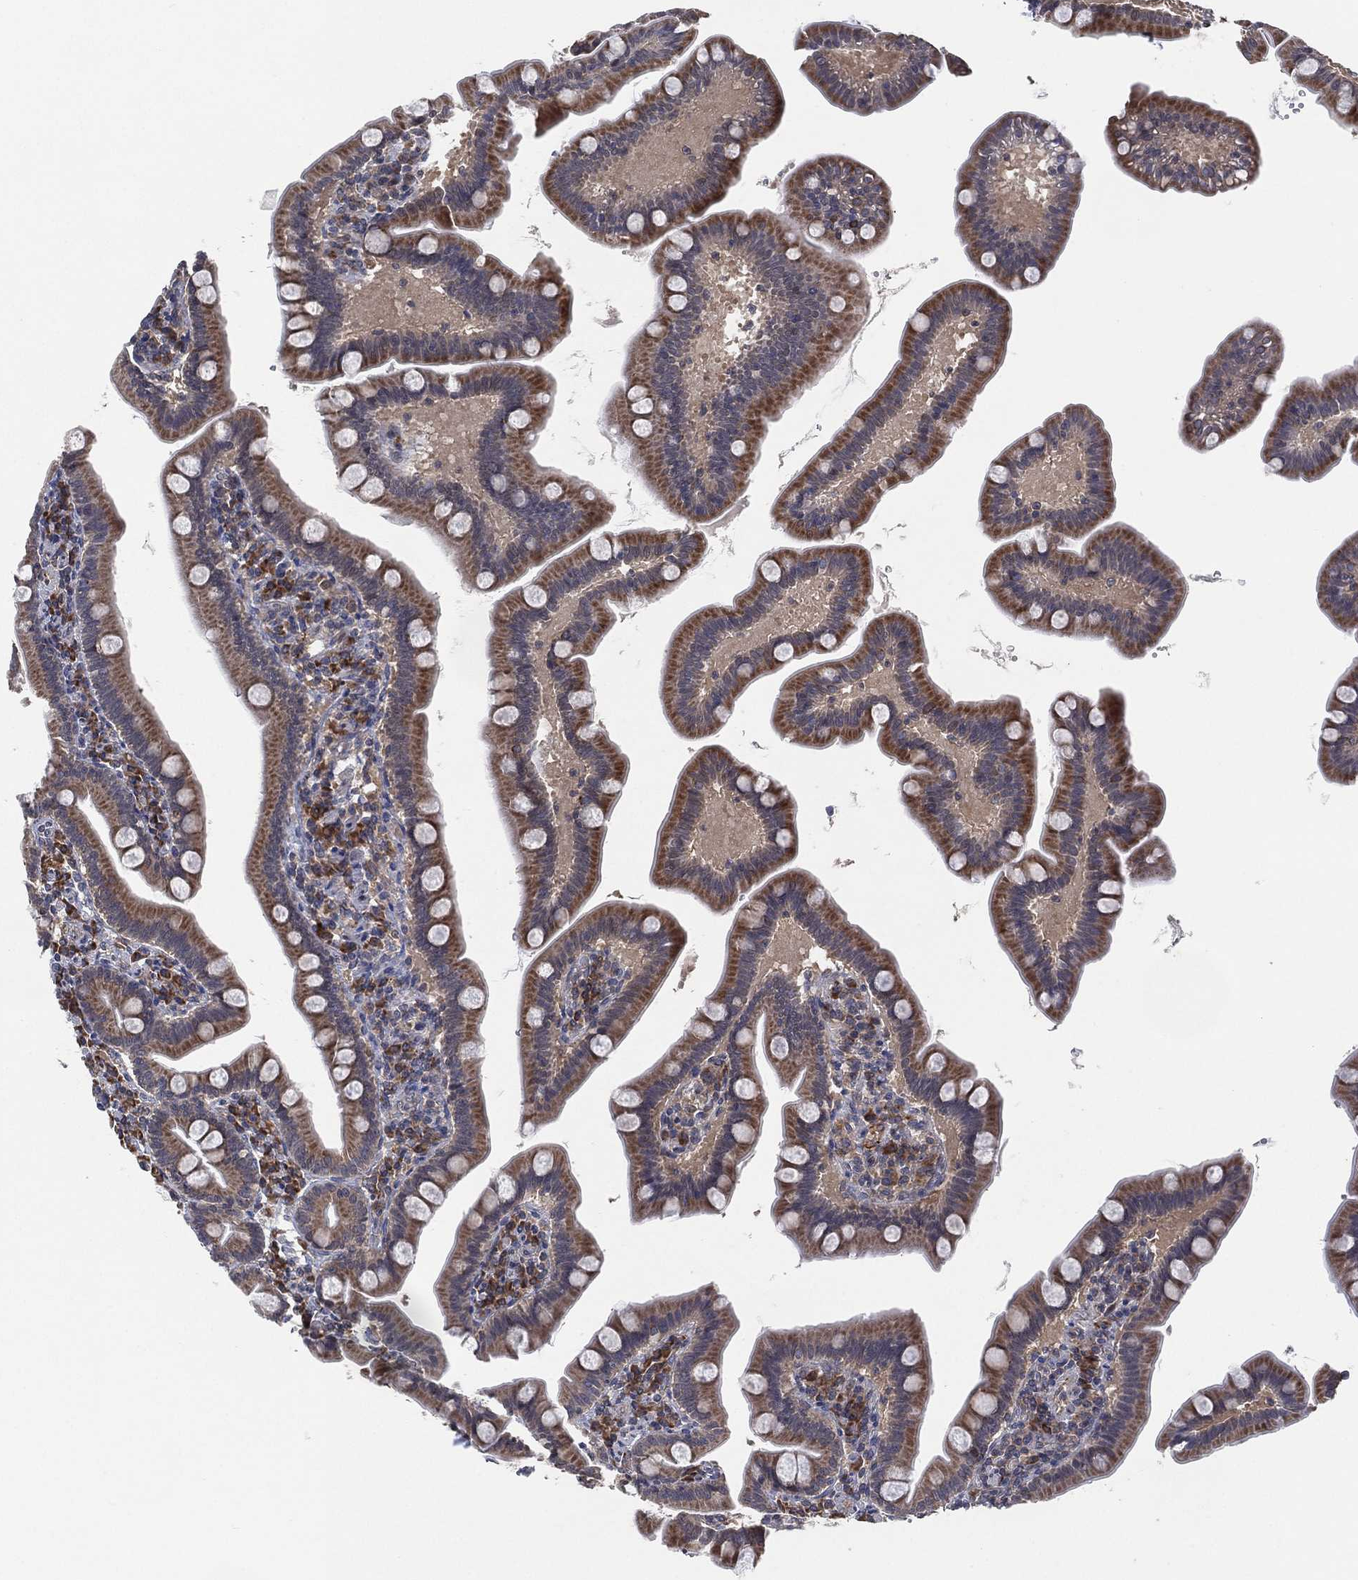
{"staining": {"intensity": "moderate", "quantity": "25%-75%", "location": "cytoplasmic/membranous"}, "tissue": "small intestine", "cell_type": "Glandular cells", "image_type": "normal", "snomed": [{"axis": "morphology", "description": "Normal tissue, NOS"}, {"axis": "topography", "description": "Small intestine"}], "caption": "Human small intestine stained with a brown dye demonstrates moderate cytoplasmic/membranous positive expression in about 25%-75% of glandular cells.", "gene": "FAM104A", "patient": {"sex": "male", "age": 66}}